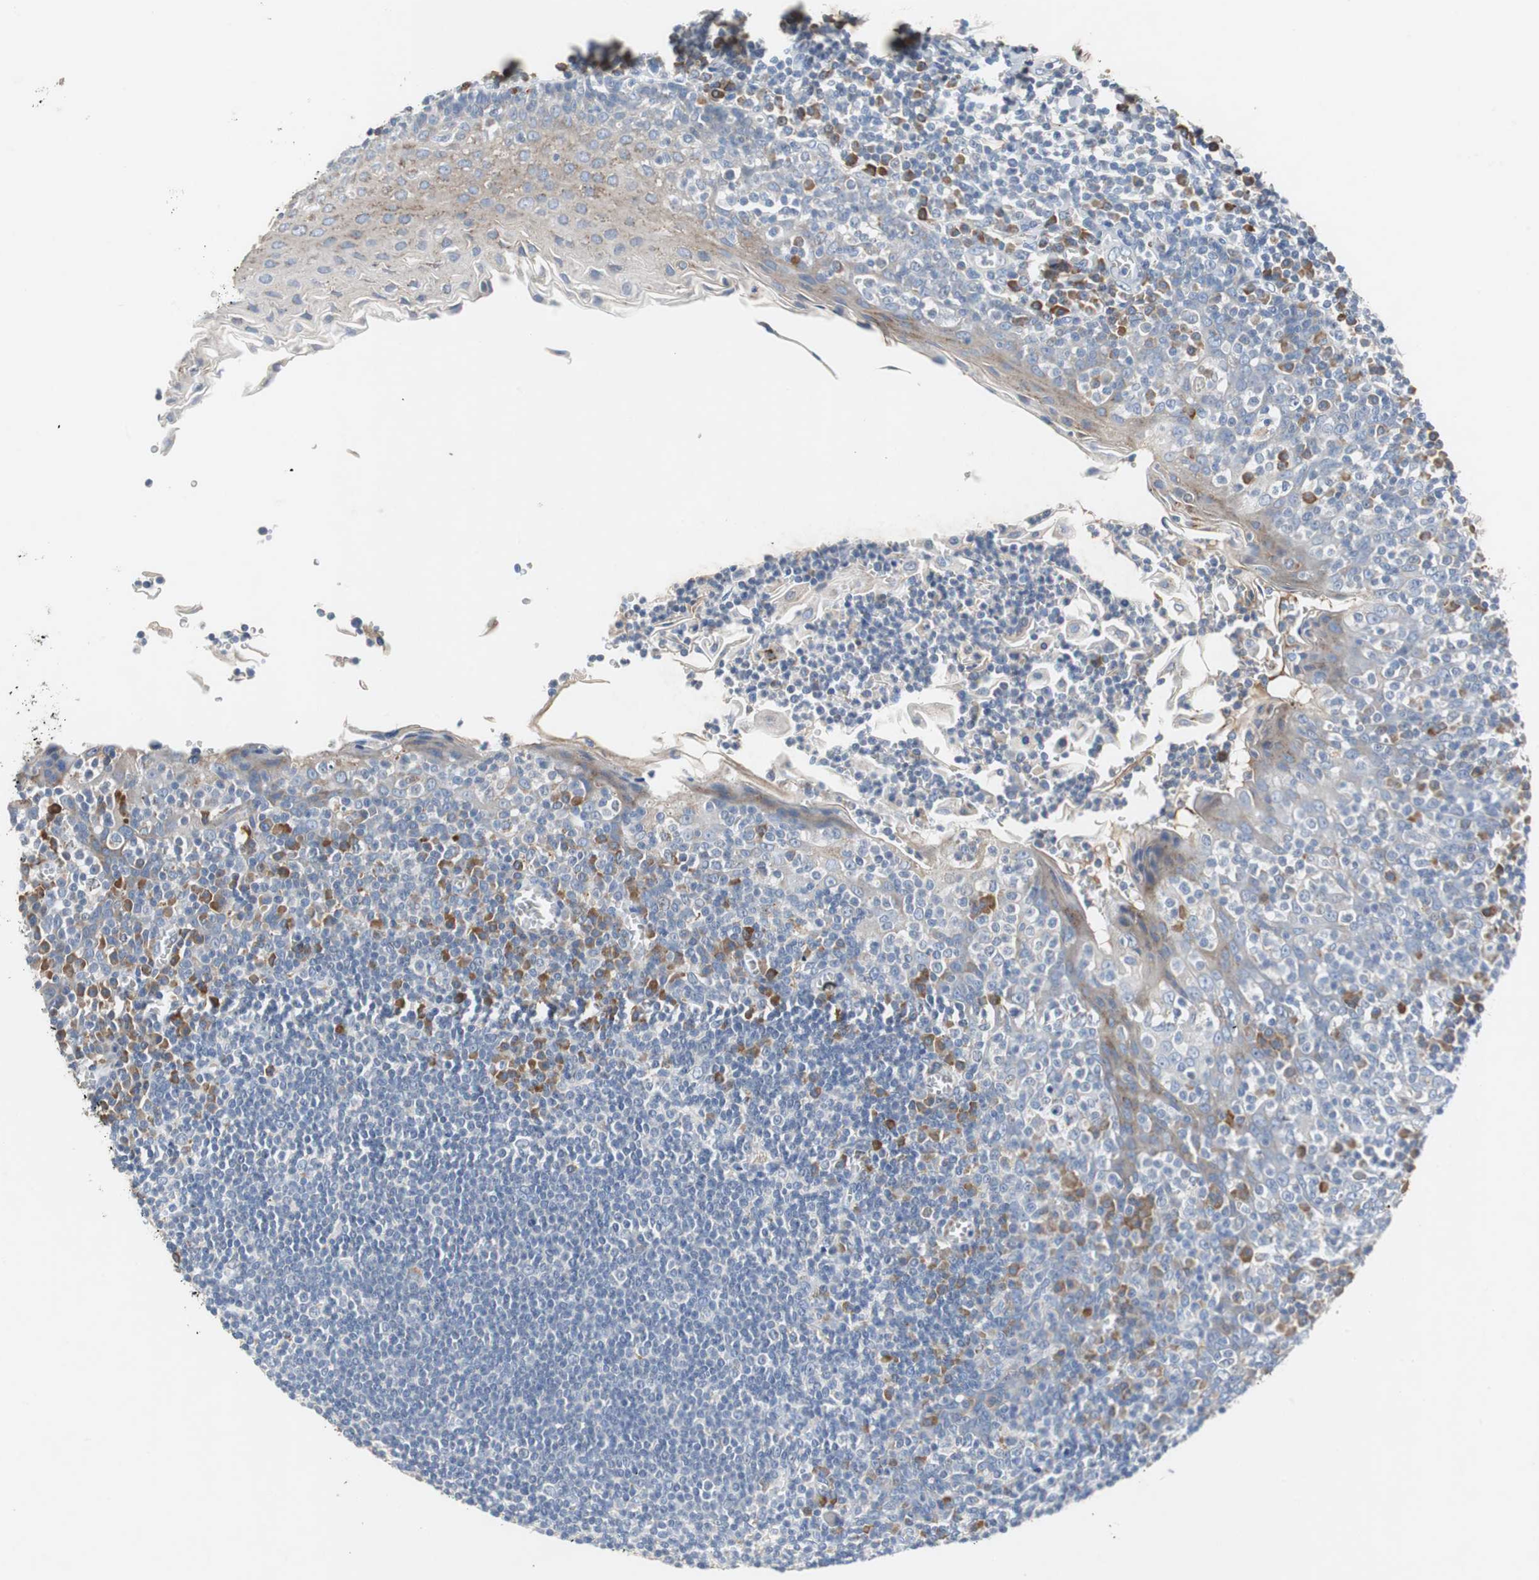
{"staining": {"intensity": "weak", "quantity": "<25%", "location": "cytoplasmic/membranous"}, "tissue": "oral mucosa", "cell_type": "Squamous epithelial cells", "image_type": "normal", "snomed": [{"axis": "morphology", "description": "Normal tissue, NOS"}, {"axis": "topography", "description": "Oral tissue"}], "caption": "A high-resolution image shows immunohistochemistry staining of benign oral mucosa, which demonstrates no significant expression in squamous epithelial cells. (DAB (3,3'-diaminobenzidine) immunohistochemistry (IHC) with hematoxylin counter stain).", "gene": "SORT1", "patient": {"sex": "male", "age": 20}}